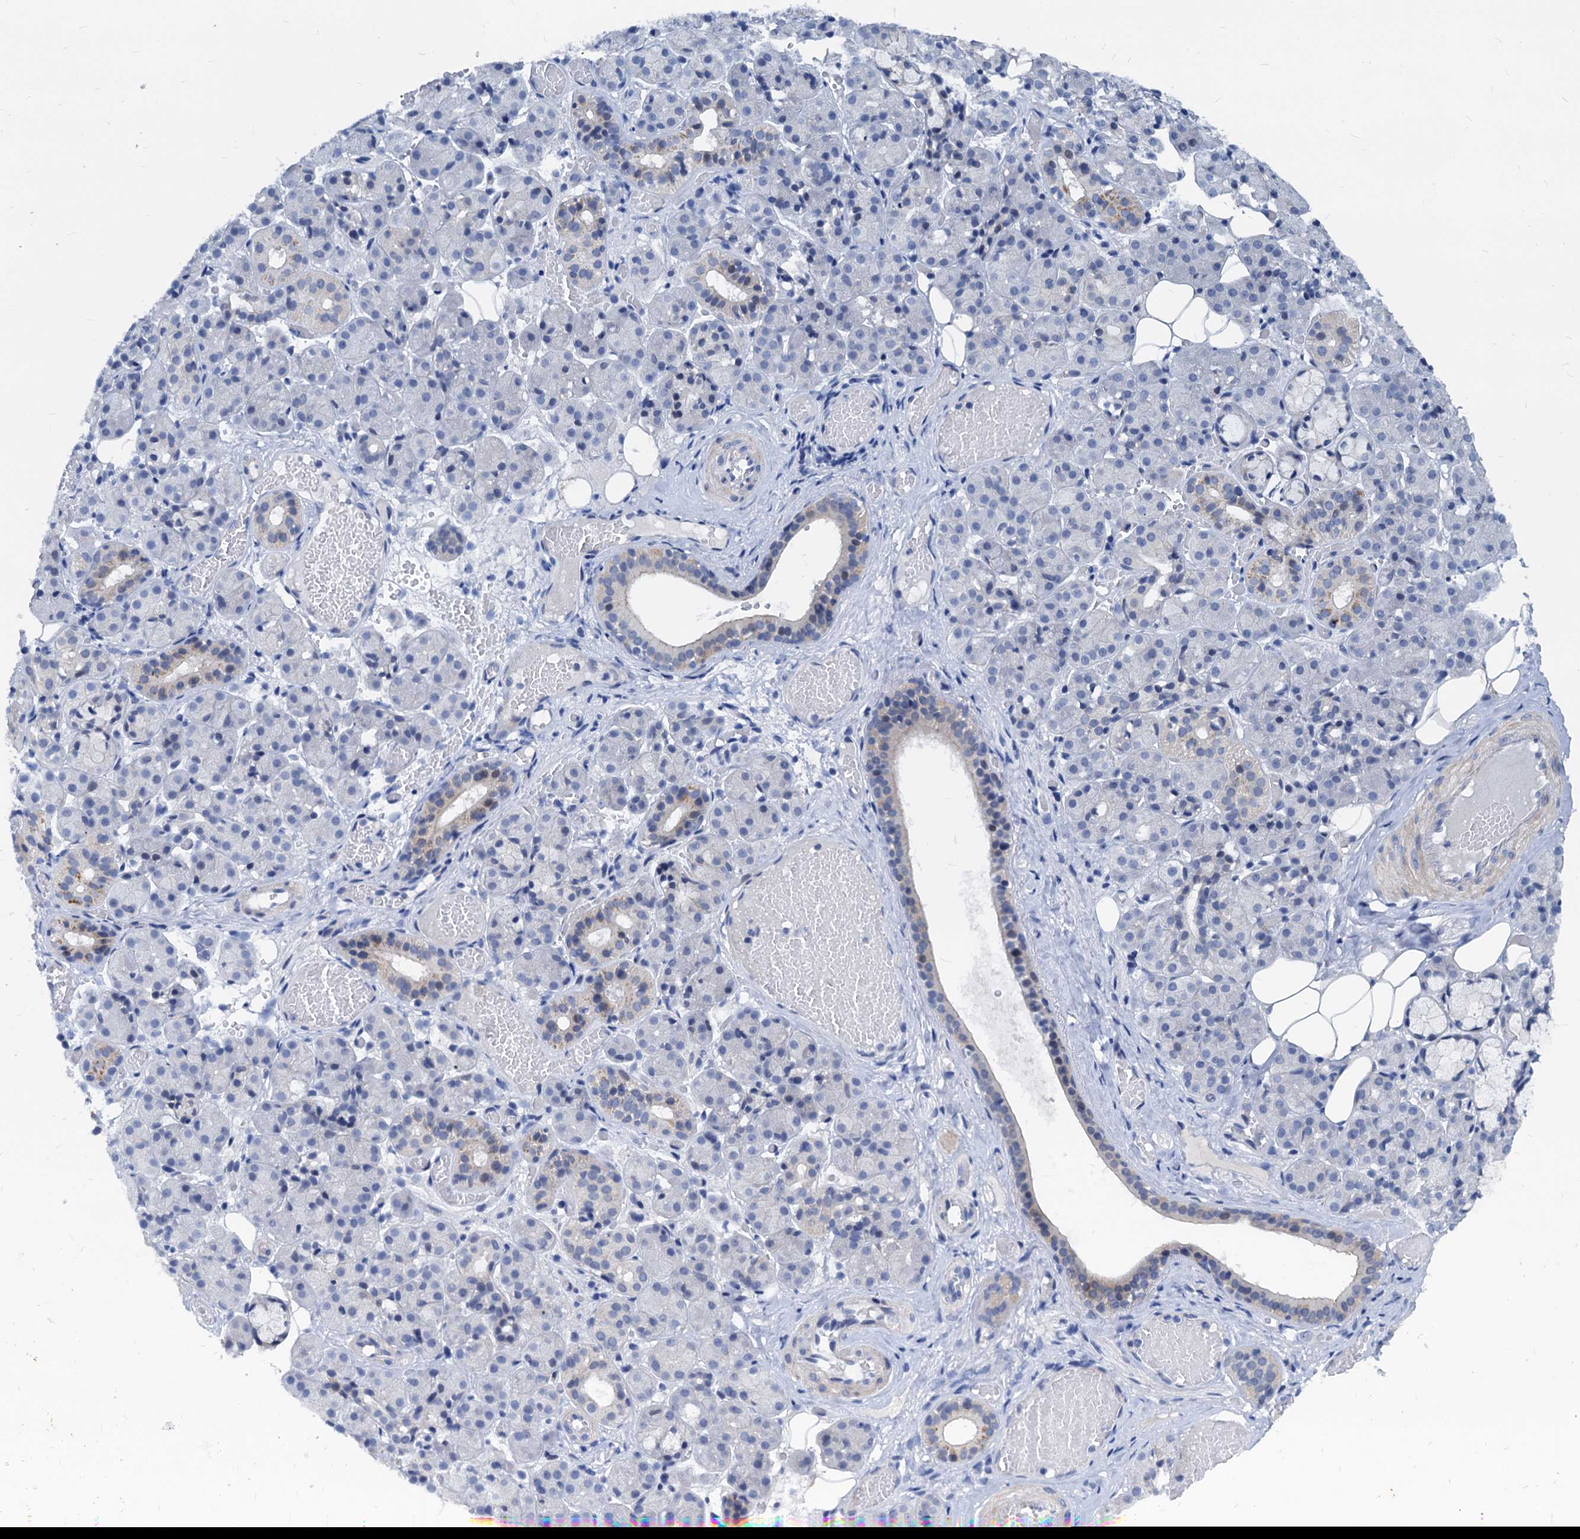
{"staining": {"intensity": "negative", "quantity": "none", "location": "none"}, "tissue": "salivary gland", "cell_type": "Glandular cells", "image_type": "normal", "snomed": [{"axis": "morphology", "description": "Normal tissue, NOS"}, {"axis": "topography", "description": "Salivary gland"}], "caption": "Micrograph shows no protein staining in glandular cells of unremarkable salivary gland. (Stains: DAB (3,3'-diaminobenzidine) IHC with hematoxylin counter stain, Microscopy: brightfield microscopy at high magnification).", "gene": "HSF2", "patient": {"sex": "male", "age": 63}}